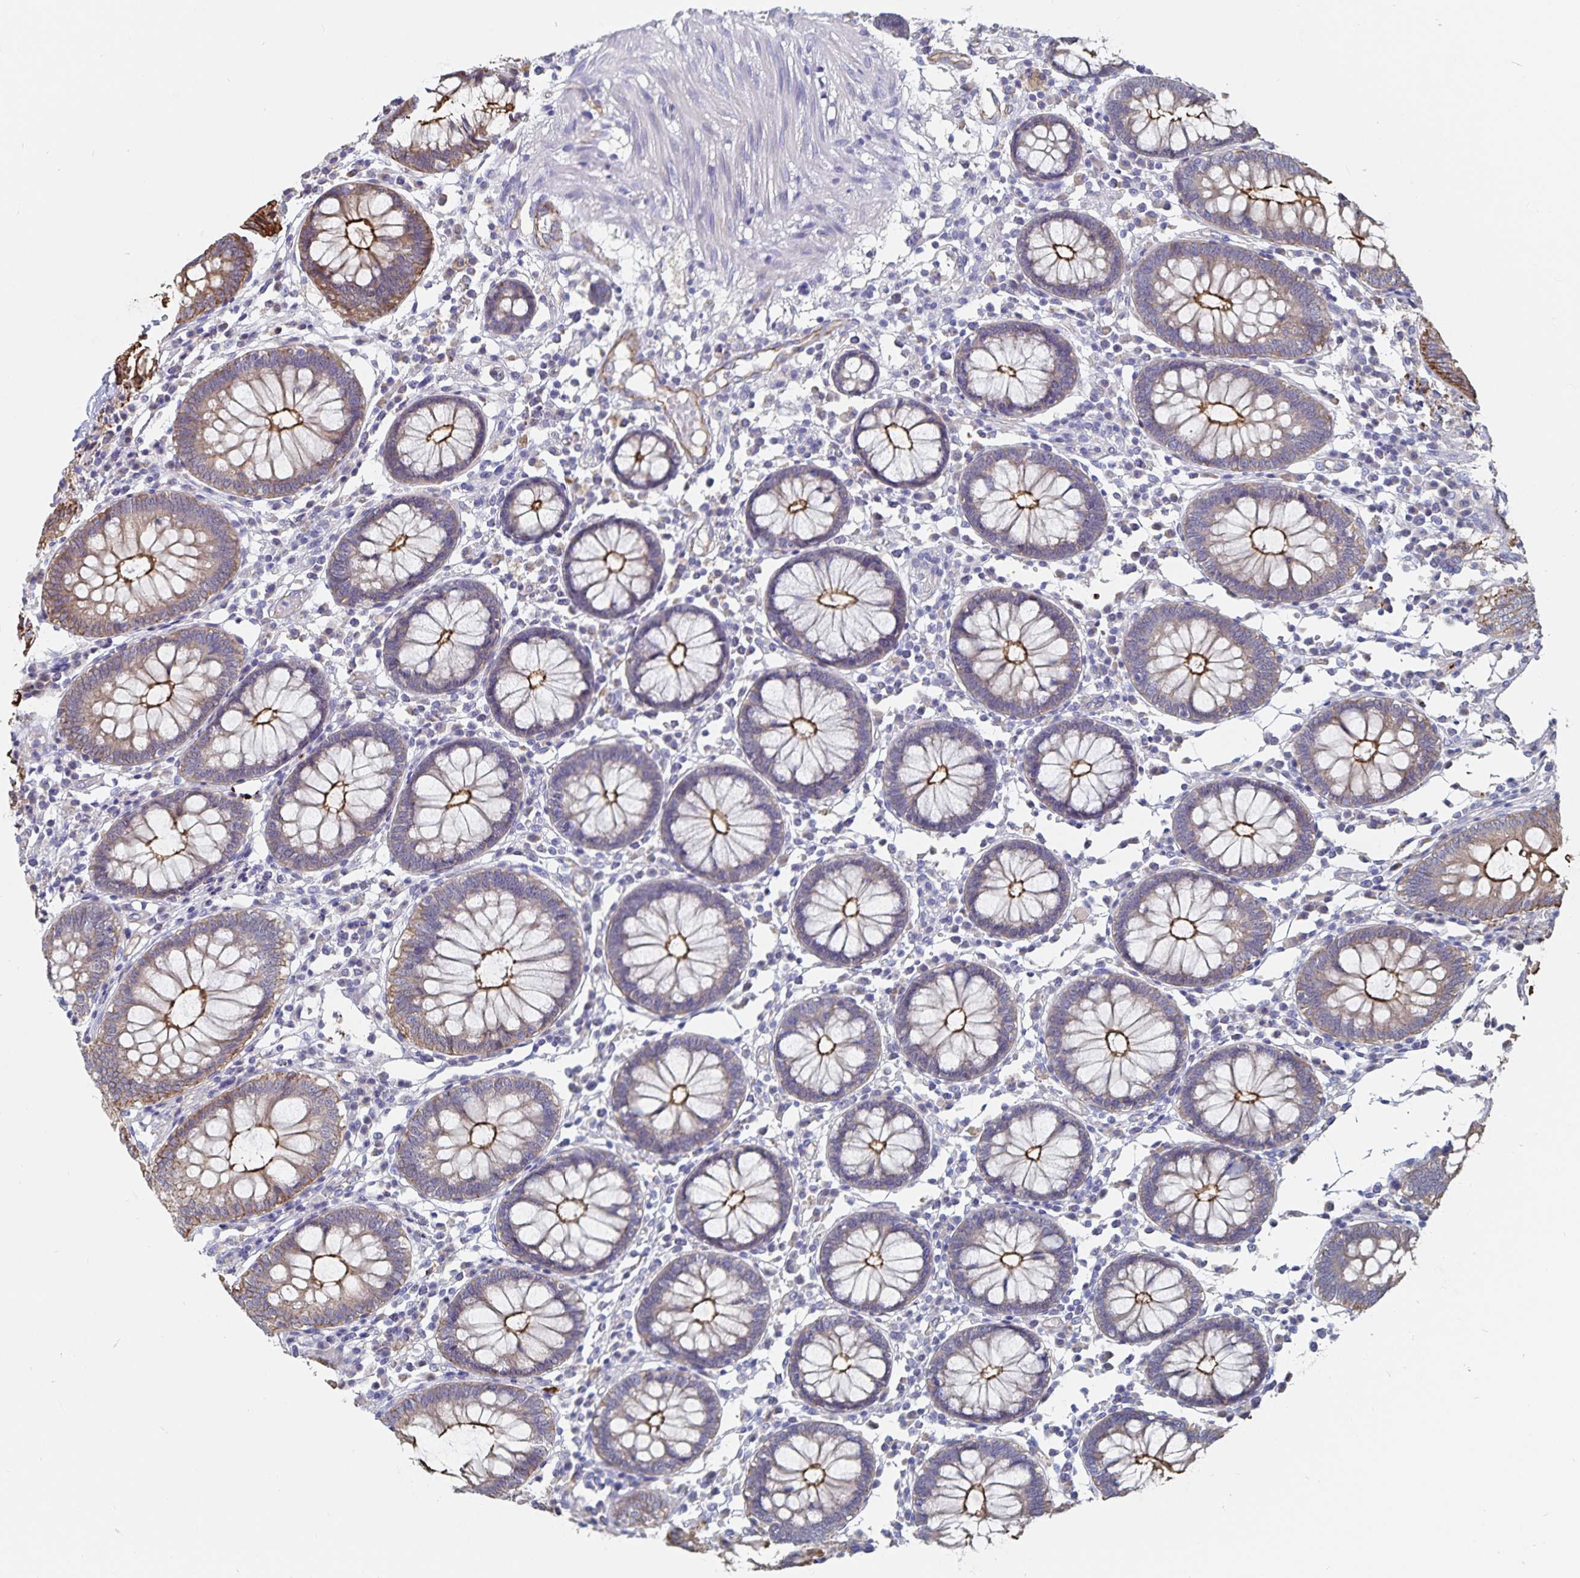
{"staining": {"intensity": "moderate", "quantity": ">75%", "location": "cytoplasmic/membranous"}, "tissue": "colon", "cell_type": "Endothelial cells", "image_type": "normal", "snomed": [{"axis": "morphology", "description": "Normal tissue, NOS"}, {"axis": "morphology", "description": "Adenocarcinoma, NOS"}, {"axis": "topography", "description": "Colon"}], "caption": "Protein expression analysis of unremarkable human colon reveals moderate cytoplasmic/membranous expression in about >75% of endothelial cells. The protein is stained brown, and the nuclei are stained in blue (DAB (3,3'-diaminobenzidine) IHC with brightfield microscopy, high magnification).", "gene": "SSTR1", "patient": {"sex": "male", "age": 83}}